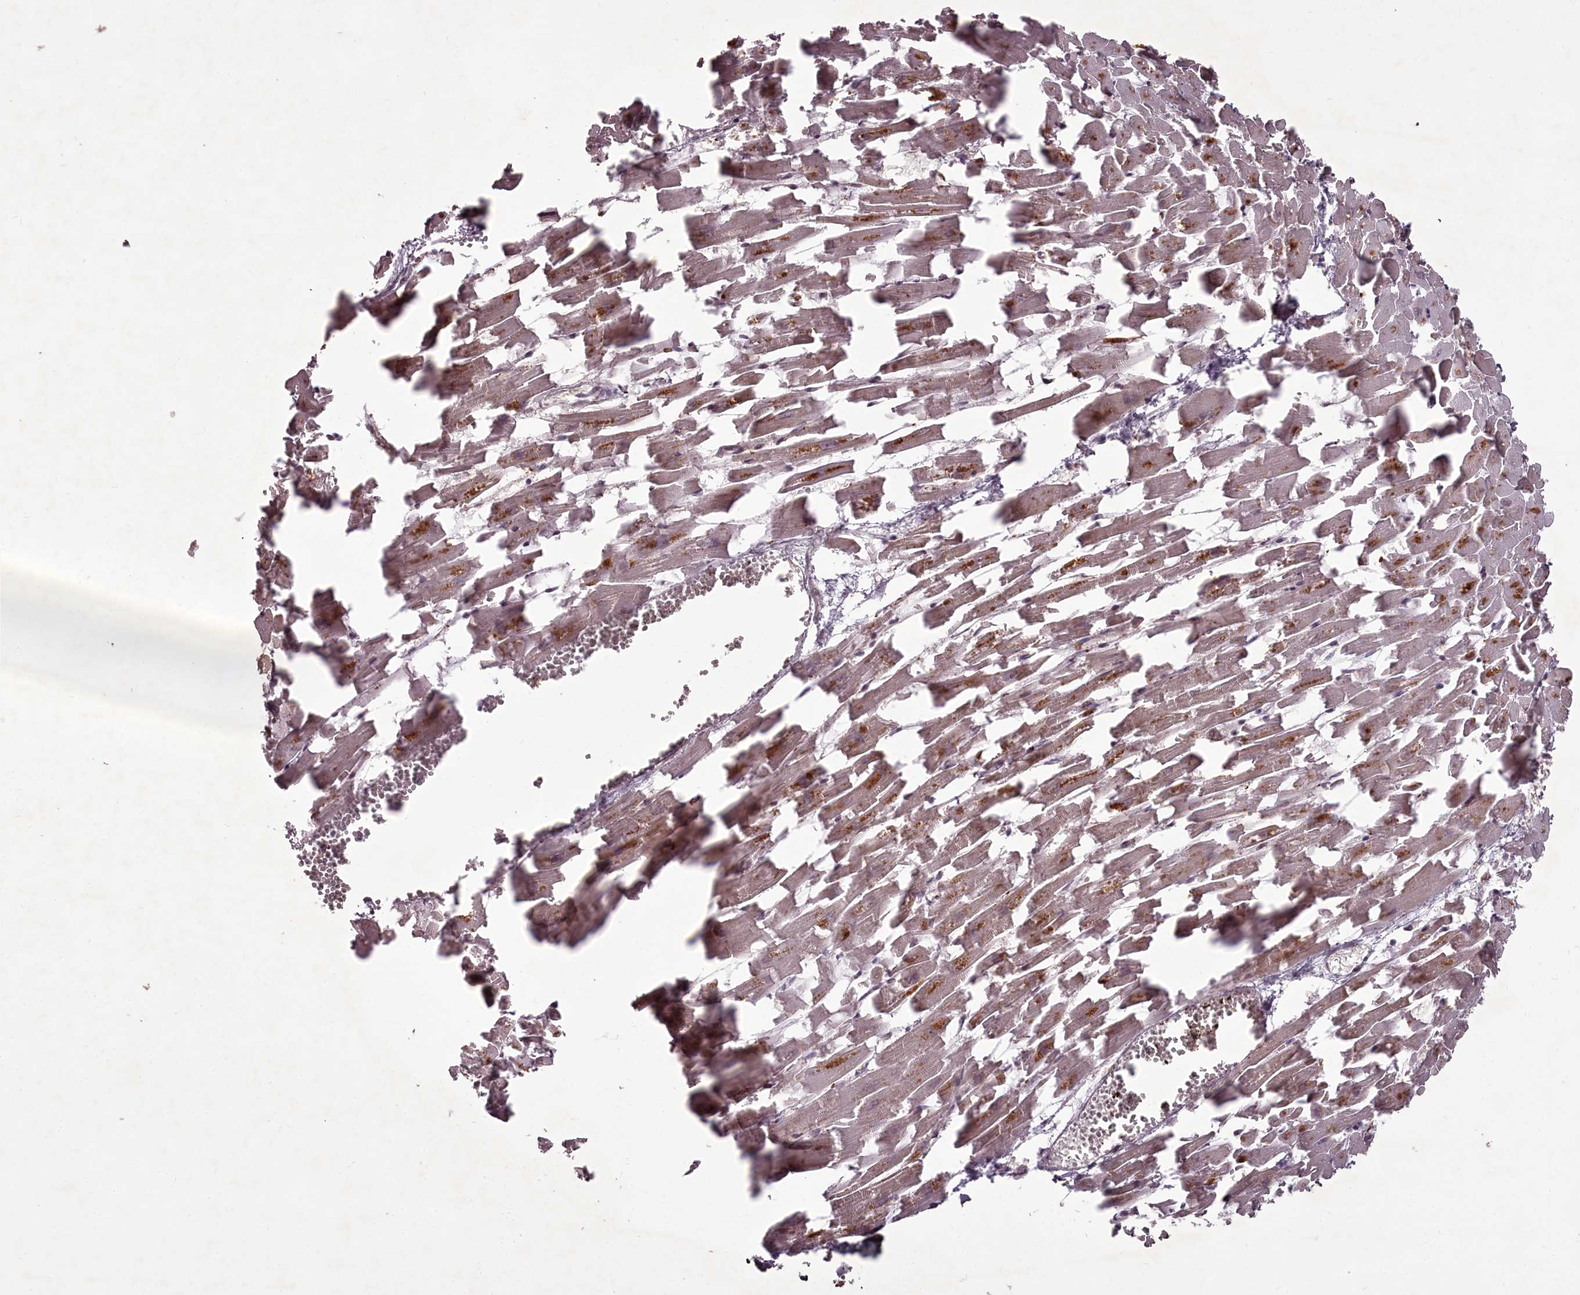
{"staining": {"intensity": "weak", "quantity": ">75%", "location": "cytoplasmic/membranous,nuclear"}, "tissue": "heart muscle", "cell_type": "Cardiomyocytes", "image_type": "normal", "snomed": [{"axis": "morphology", "description": "Normal tissue, NOS"}, {"axis": "topography", "description": "Heart"}], "caption": "Brown immunohistochemical staining in benign human heart muscle shows weak cytoplasmic/membranous,nuclear staining in approximately >75% of cardiomyocytes.", "gene": "CEP83", "patient": {"sex": "female", "age": 64}}